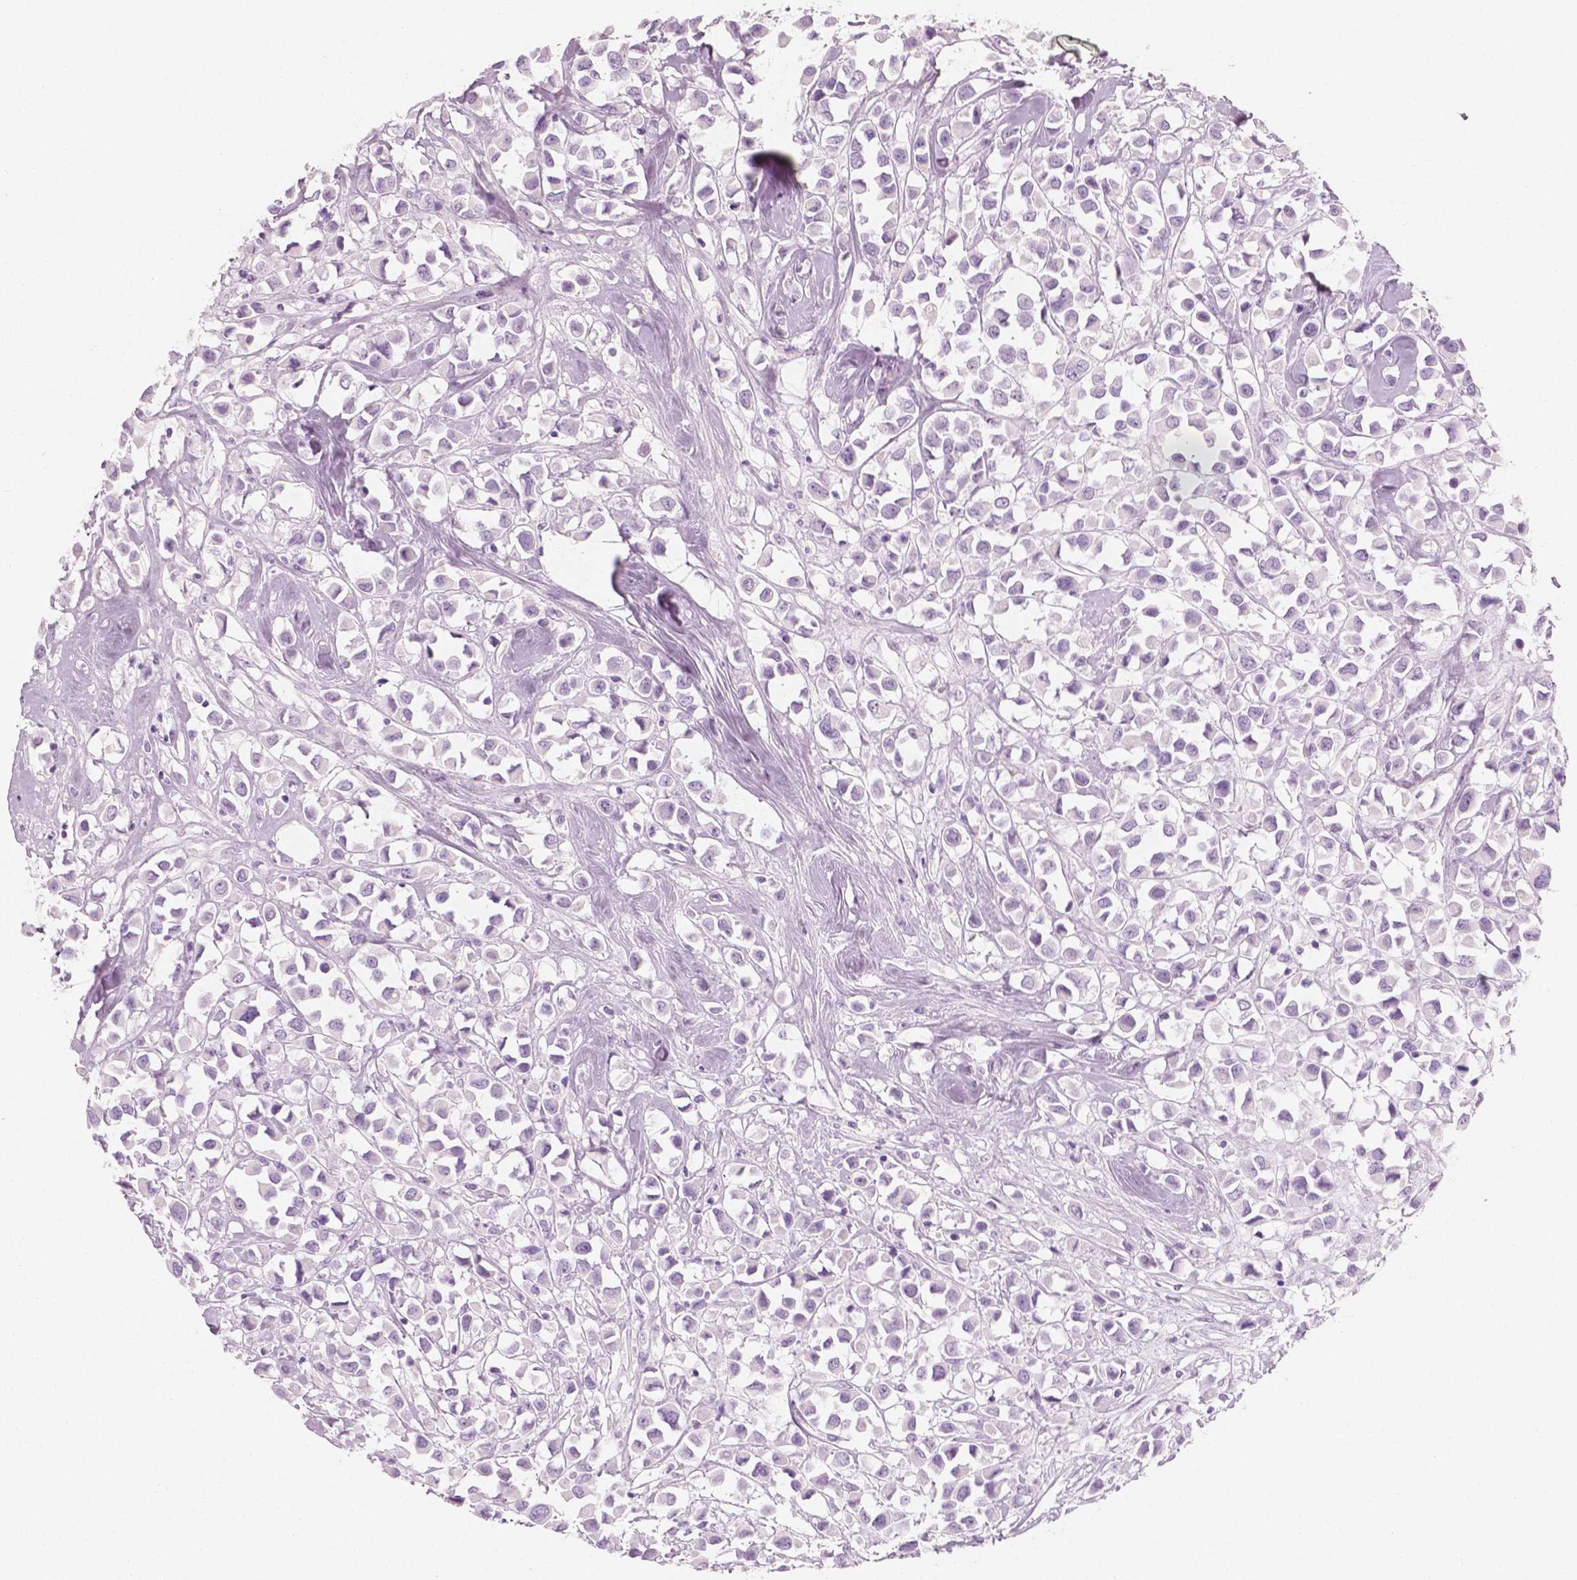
{"staining": {"intensity": "negative", "quantity": "none", "location": "none"}, "tissue": "breast cancer", "cell_type": "Tumor cells", "image_type": "cancer", "snomed": [{"axis": "morphology", "description": "Duct carcinoma"}, {"axis": "topography", "description": "Breast"}], "caption": "An immunohistochemistry image of breast cancer is shown. There is no staining in tumor cells of breast cancer.", "gene": "PLIN4", "patient": {"sex": "female", "age": 61}}